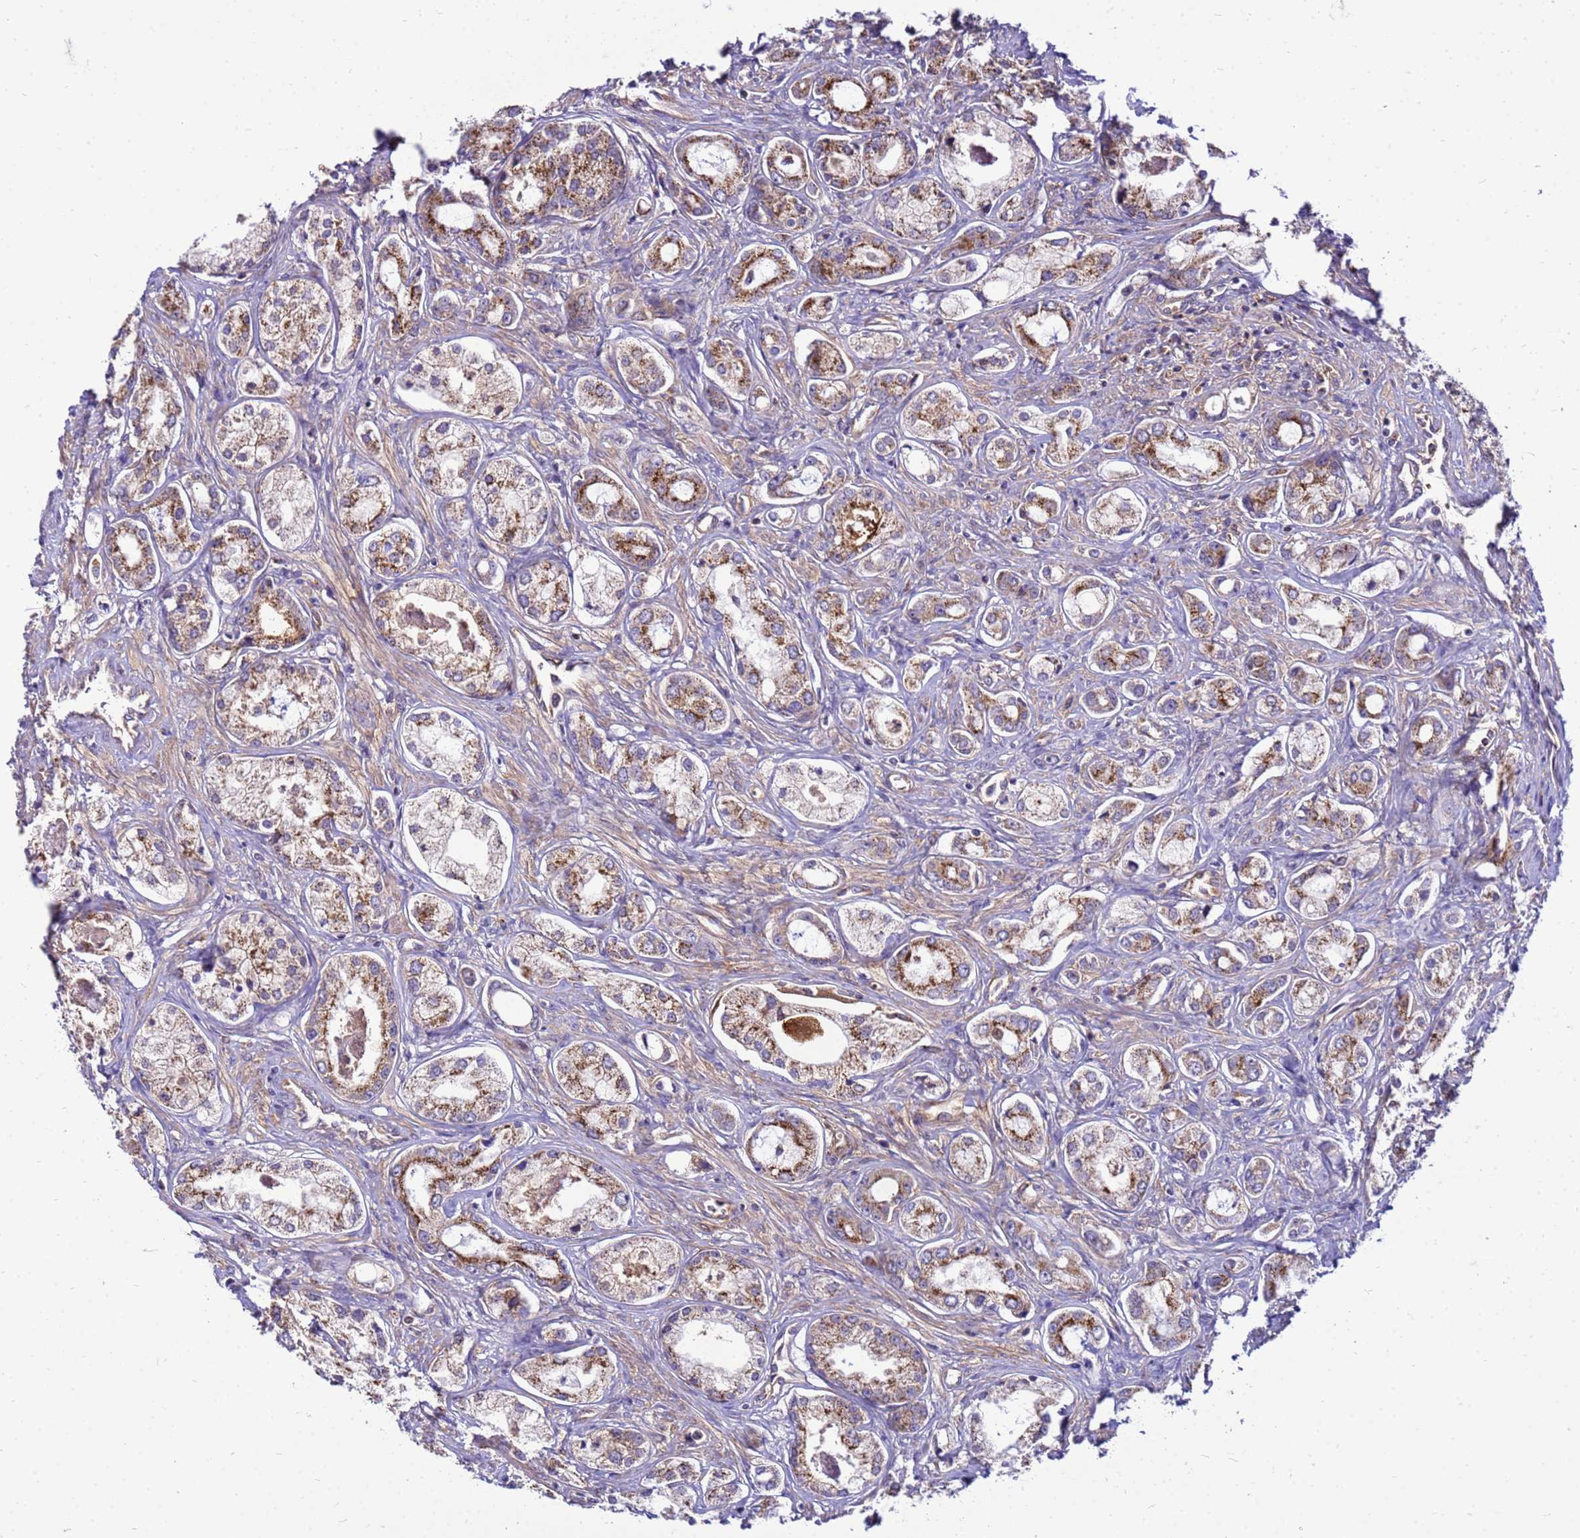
{"staining": {"intensity": "moderate", "quantity": ">75%", "location": "cytoplasmic/membranous"}, "tissue": "prostate cancer", "cell_type": "Tumor cells", "image_type": "cancer", "snomed": [{"axis": "morphology", "description": "Adenocarcinoma, Low grade"}, {"axis": "topography", "description": "Prostate"}], "caption": "Tumor cells reveal medium levels of moderate cytoplasmic/membranous positivity in approximately >75% of cells in prostate low-grade adenocarcinoma.", "gene": "PKD1", "patient": {"sex": "male", "age": 68}}